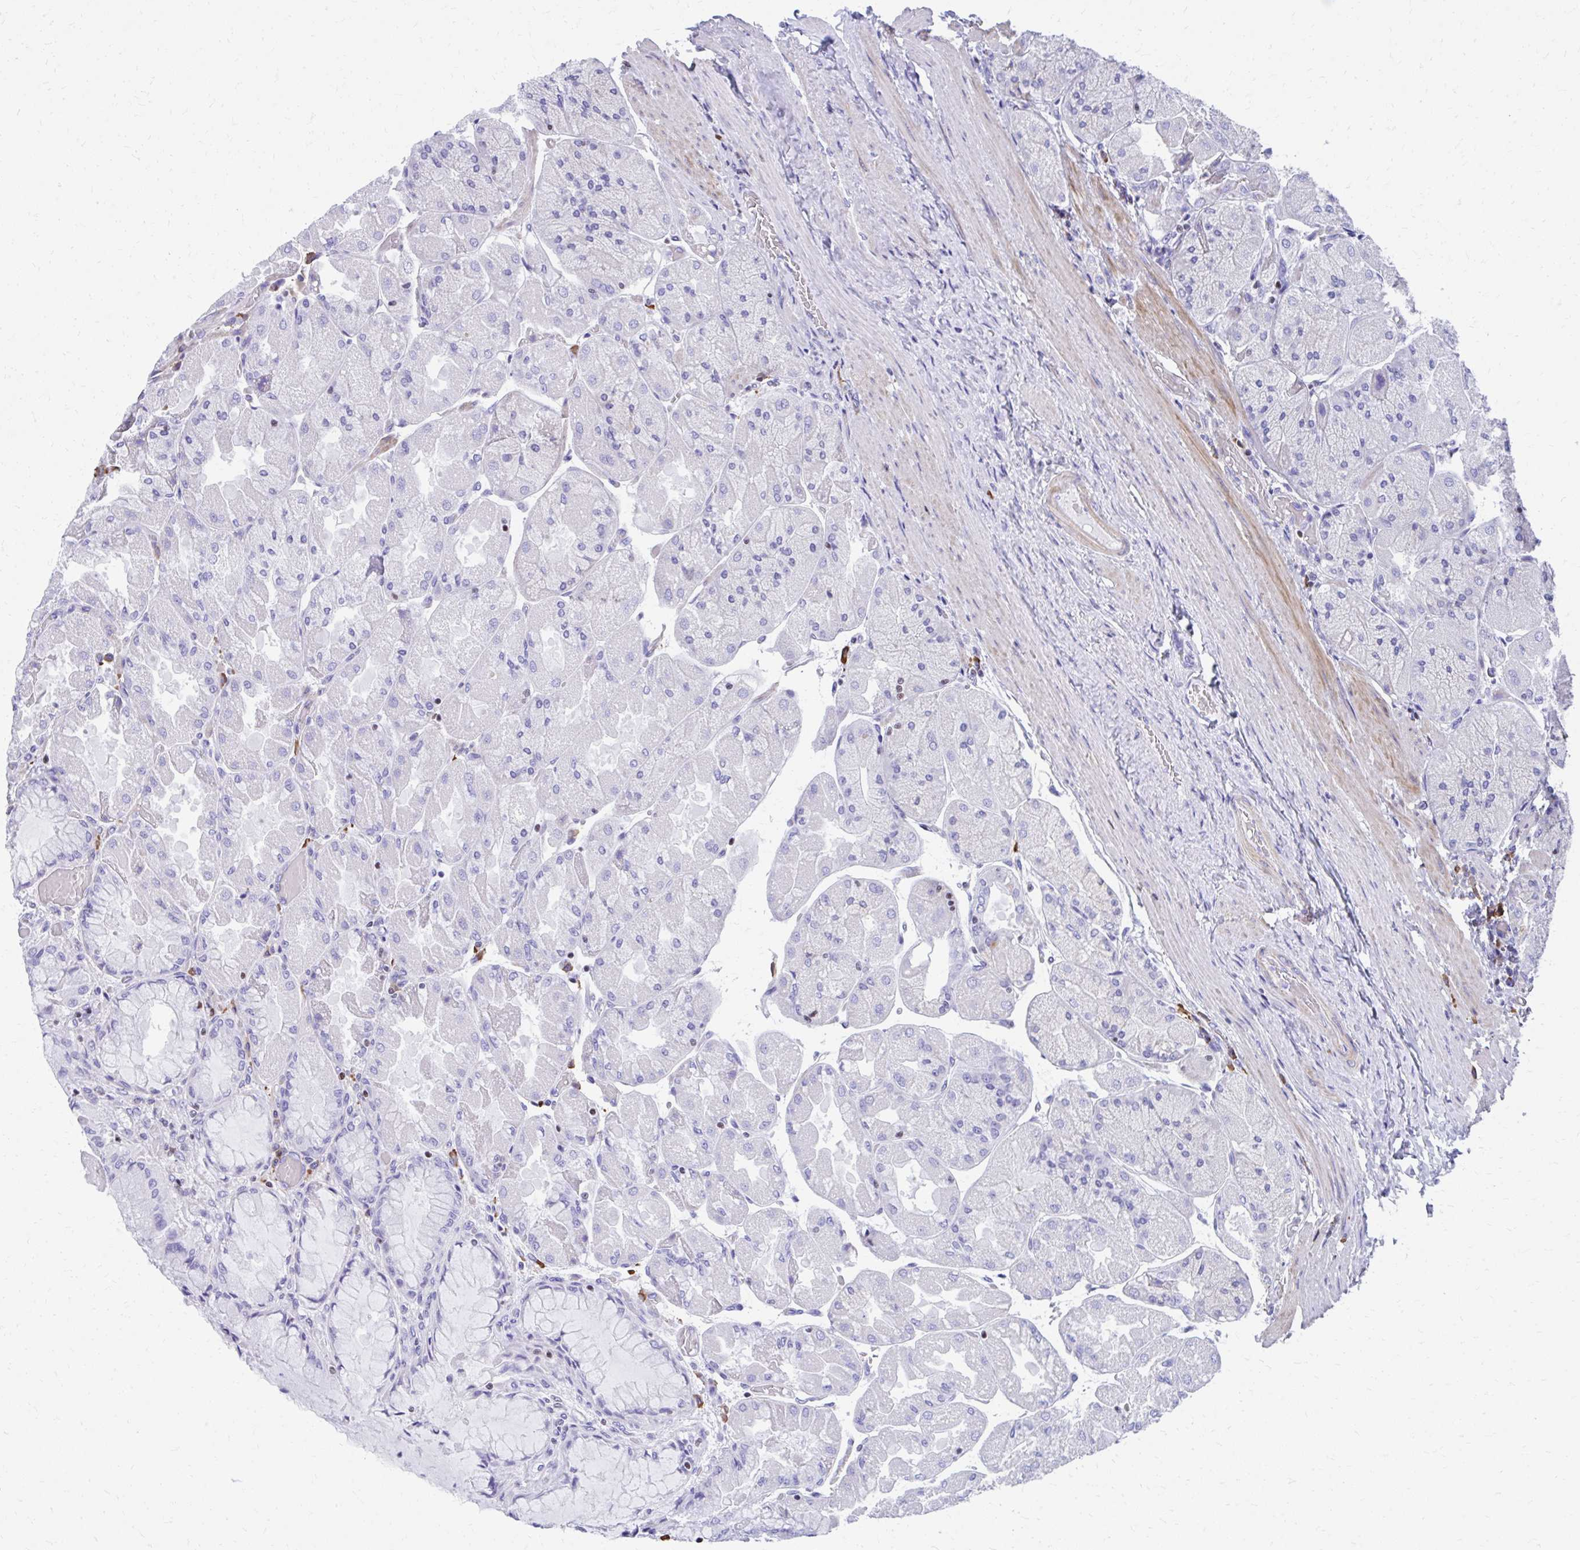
{"staining": {"intensity": "negative", "quantity": "none", "location": "none"}, "tissue": "stomach", "cell_type": "Glandular cells", "image_type": "normal", "snomed": [{"axis": "morphology", "description": "Normal tissue, NOS"}, {"axis": "topography", "description": "Stomach"}], "caption": "This is an IHC micrograph of benign human stomach. There is no positivity in glandular cells.", "gene": "RUNX3", "patient": {"sex": "female", "age": 61}}